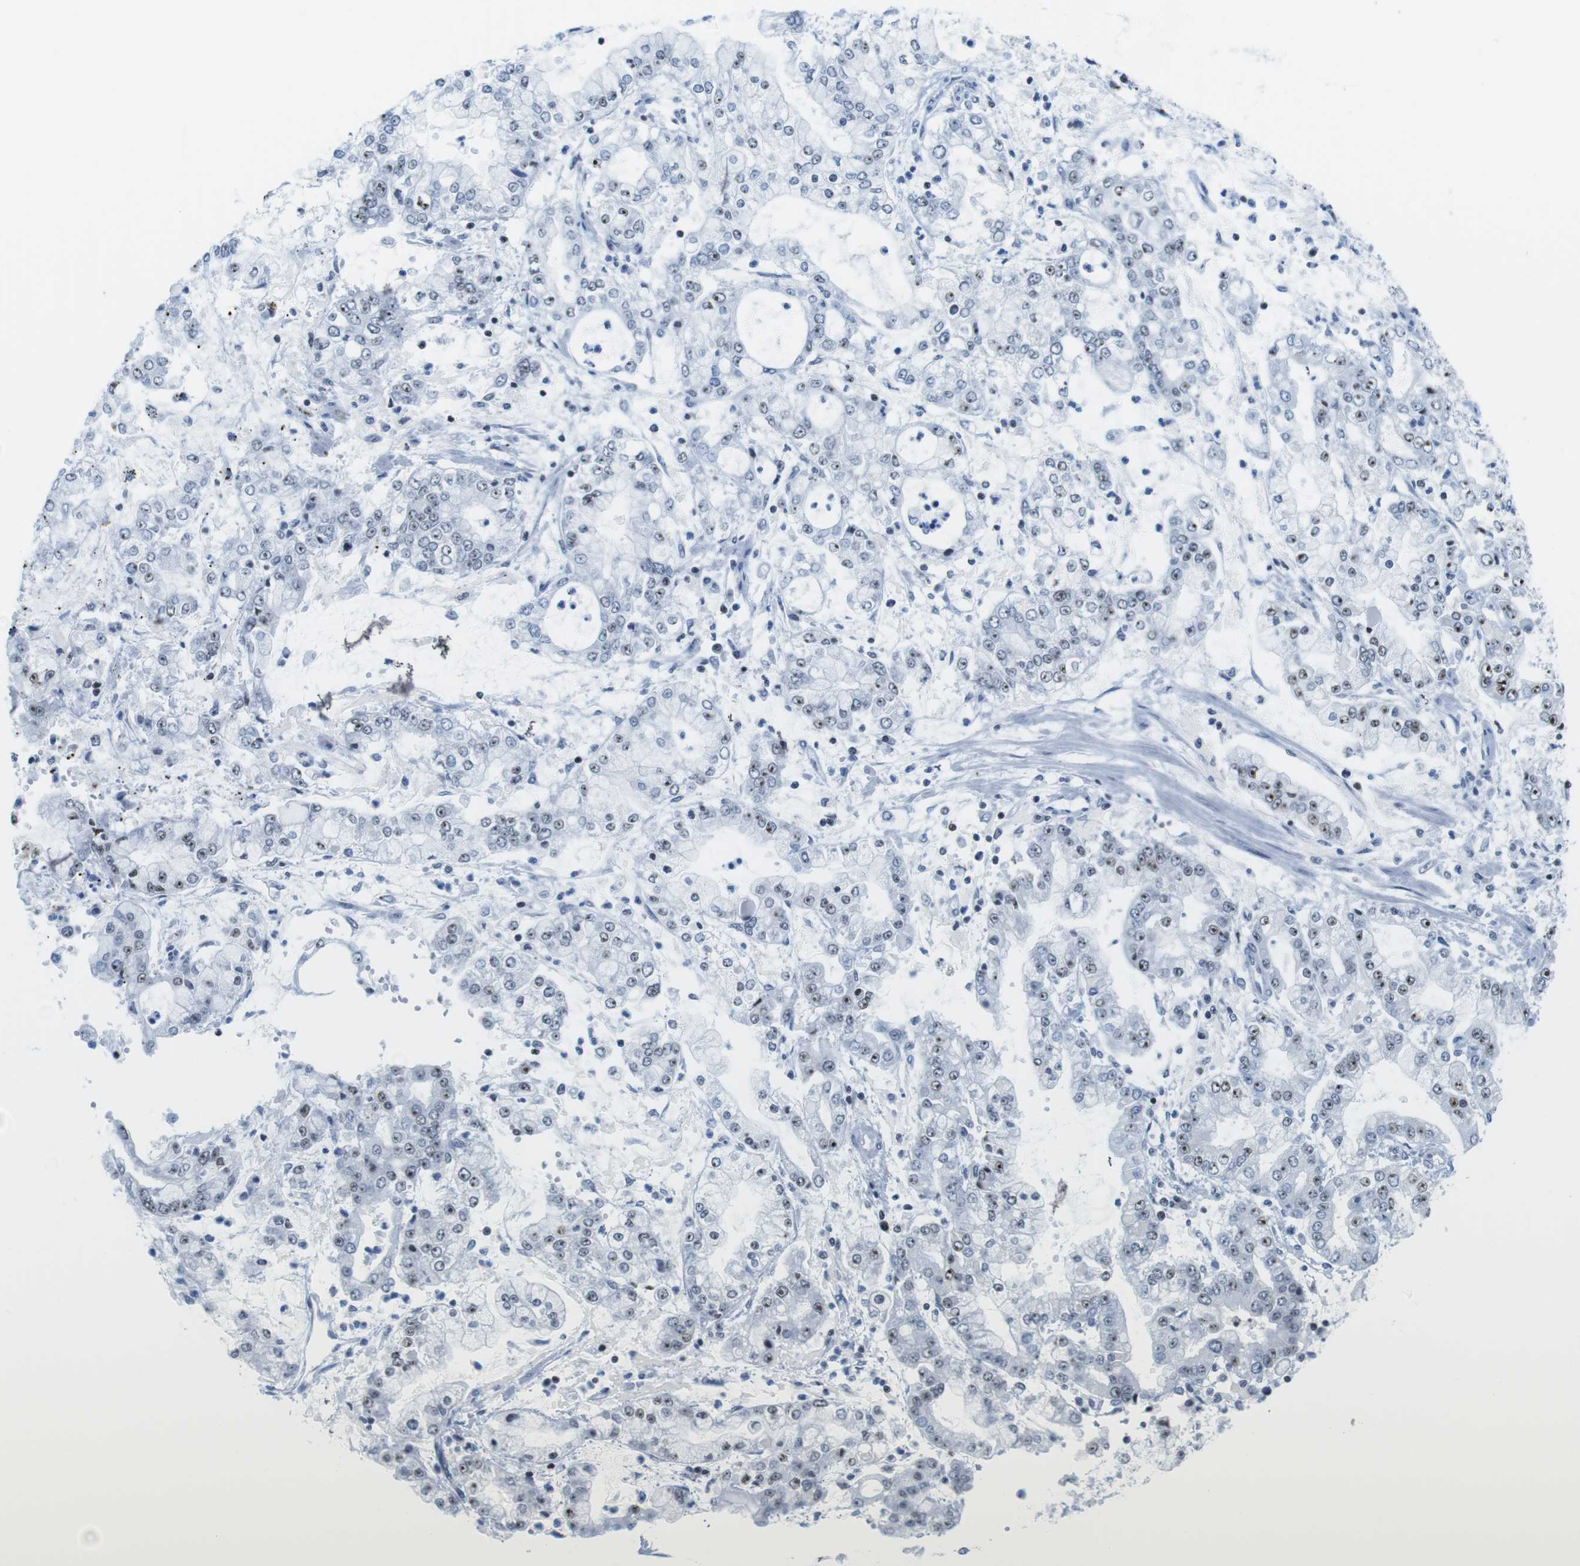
{"staining": {"intensity": "moderate", "quantity": "25%-75%", "location": "nuclear"}, "tissue": "stomach cancer", "cell_type": "Tumor cells", "image_type": "cancer", "snomed": [{"axis": "morphology", "description": "Adenocarcinoma, NOS"}, {"axis": "topography", "description": "Stomach"}], "caption": "Immunohistochemical staining of human stomach adenocarcinoma shows medium levels of moderate nuclear protein positivity in approximately 25%-75% of tumor cells.", "gene": "NIFK", "patient": {"sex": "male", "age": 76}}